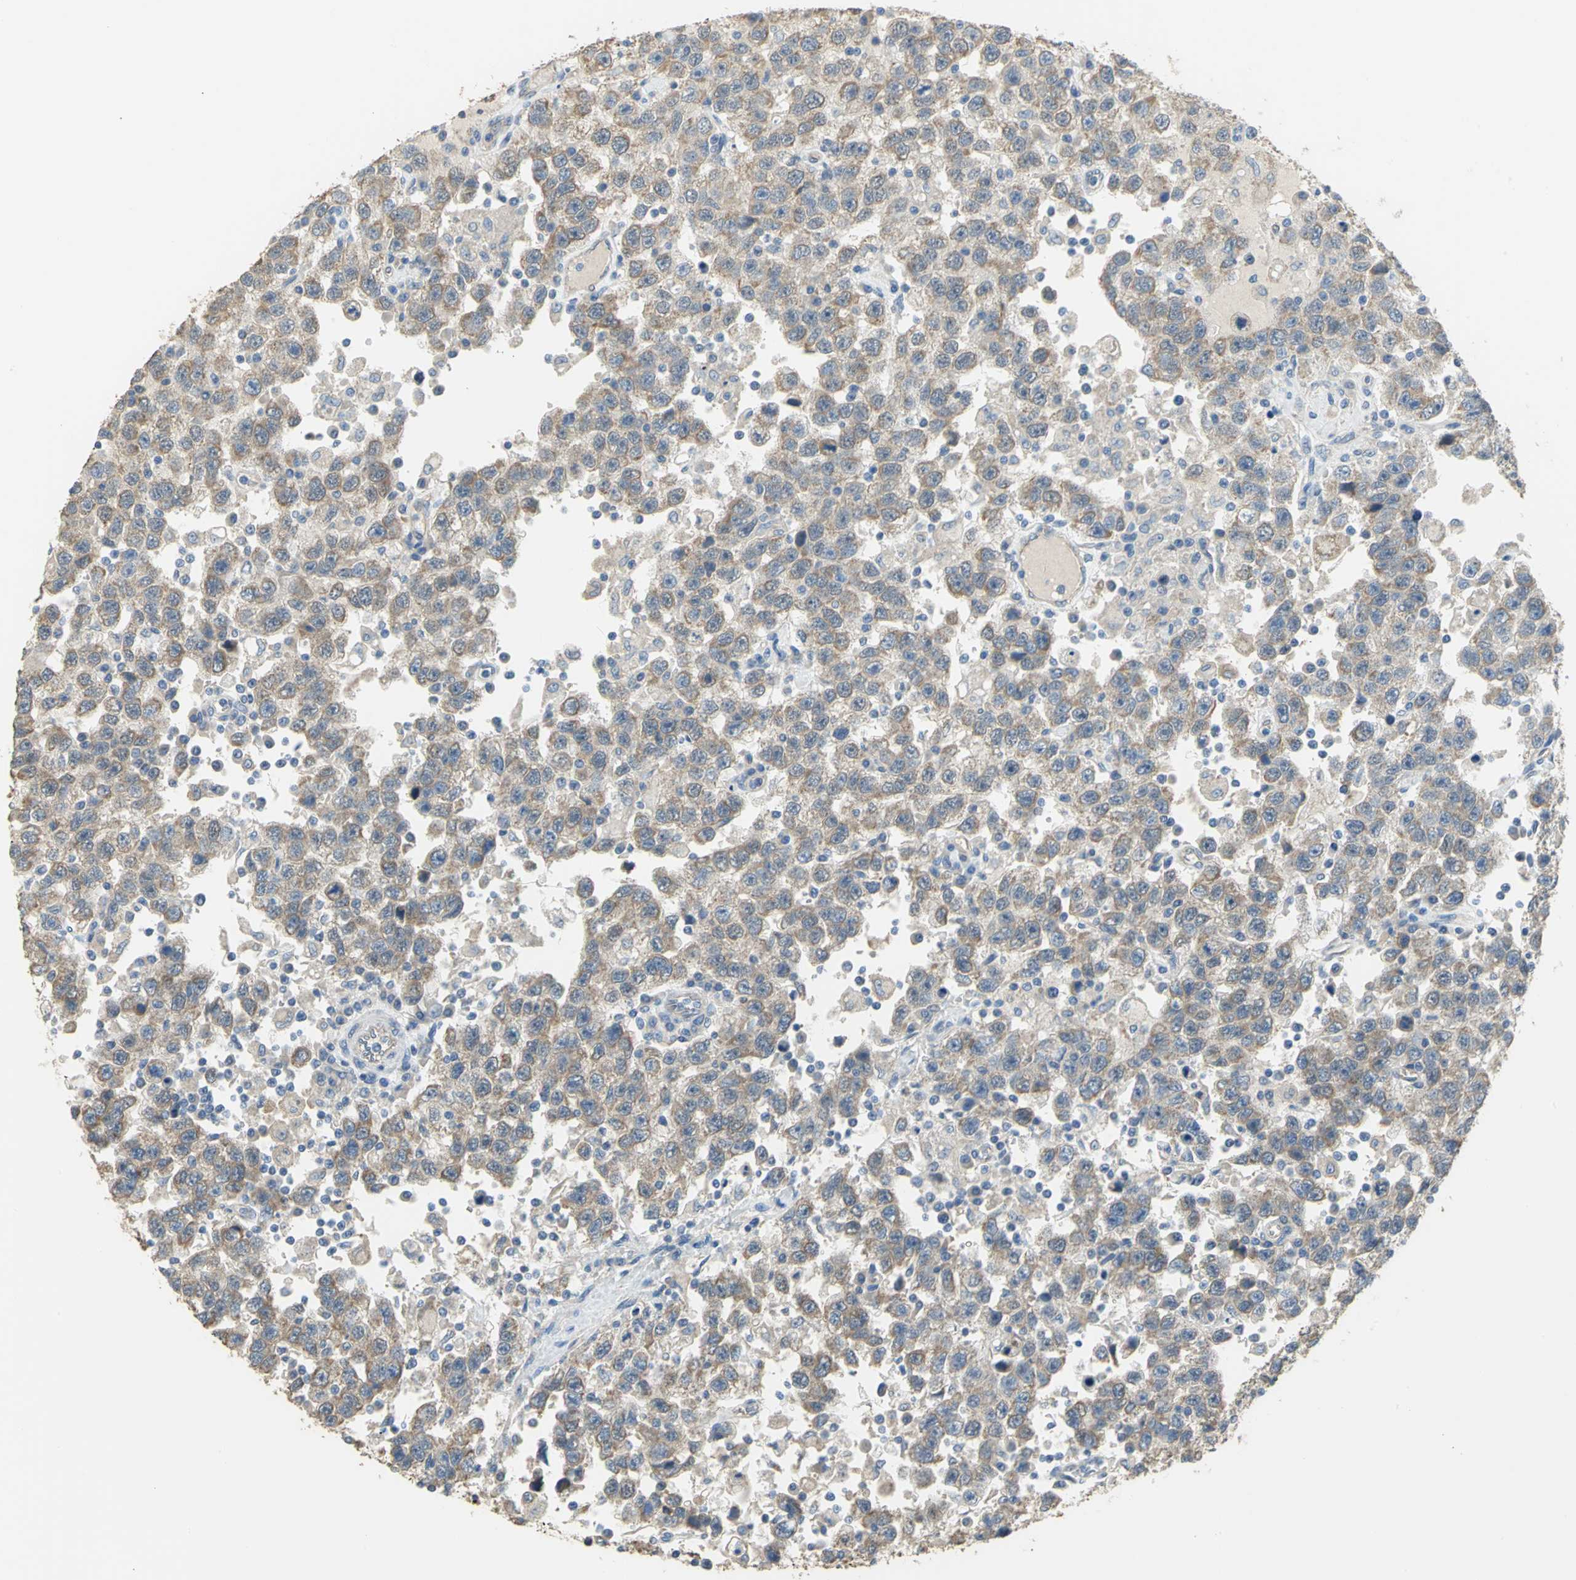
{"staining": {"intensity": "moderate", "quantity": ">75%", "location": "cytoplasmic/membranous"}, "tissue": "testis cancer", "cell_type": "Tumor cells", "image_type": "cancer", "snomed": [{"axis": "morphology", "description": "Seminoma, NOS"}, {"axis": "topography", "description": "Testis"}], "caption": "This is an image of IHC staining of testis cancer, which shows moderate staining in the cytoplasmic/membranous of tumor cells.", "gene": "HTR1F", "patient": {"sex": "male", "age": 41}}